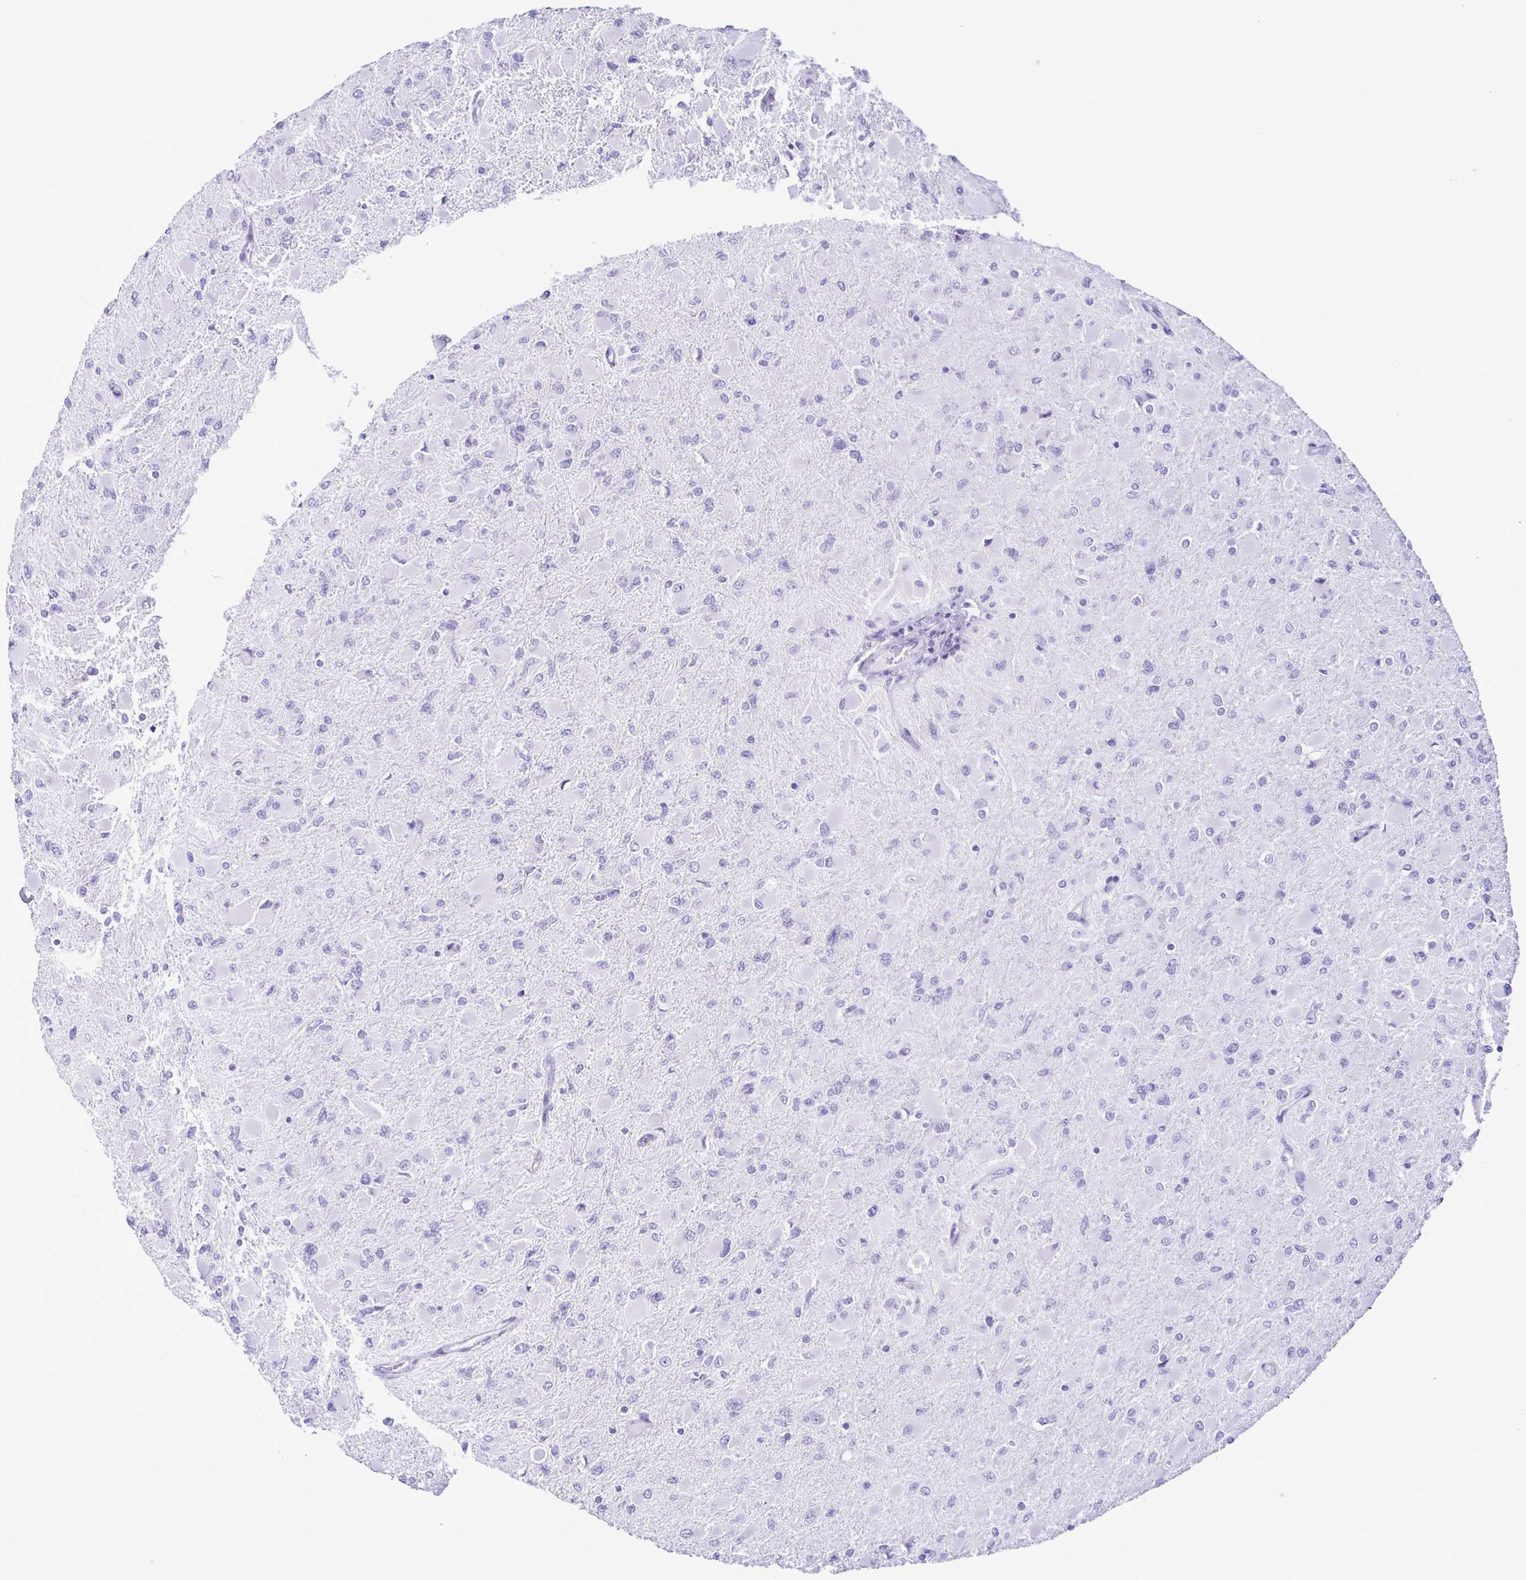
{"staining": {"intensity": "negative", "quantity": "none", "location": "none"}, "tissue": "glioma", "cell_type": "Tumor cells", "image_type": "cancer", "snomed": [{"axis": "morphology", "description": "Glioma, malignant, High grade"}, {"axis": "topography", "description": "Cerebral cortex"}], "caption": "IHC histopathology image of glioma stained for a protein (brown), which exhibits no expression in tumor cells. Brightfield microscopy of immunohistochemistry stained with DAB (3,3'-diaminobenzidine) (brown) and hematoxylin (blue), captured at high magnification.", "gene": "CBY2", "patient": {"sex": "female", "age": 36}}